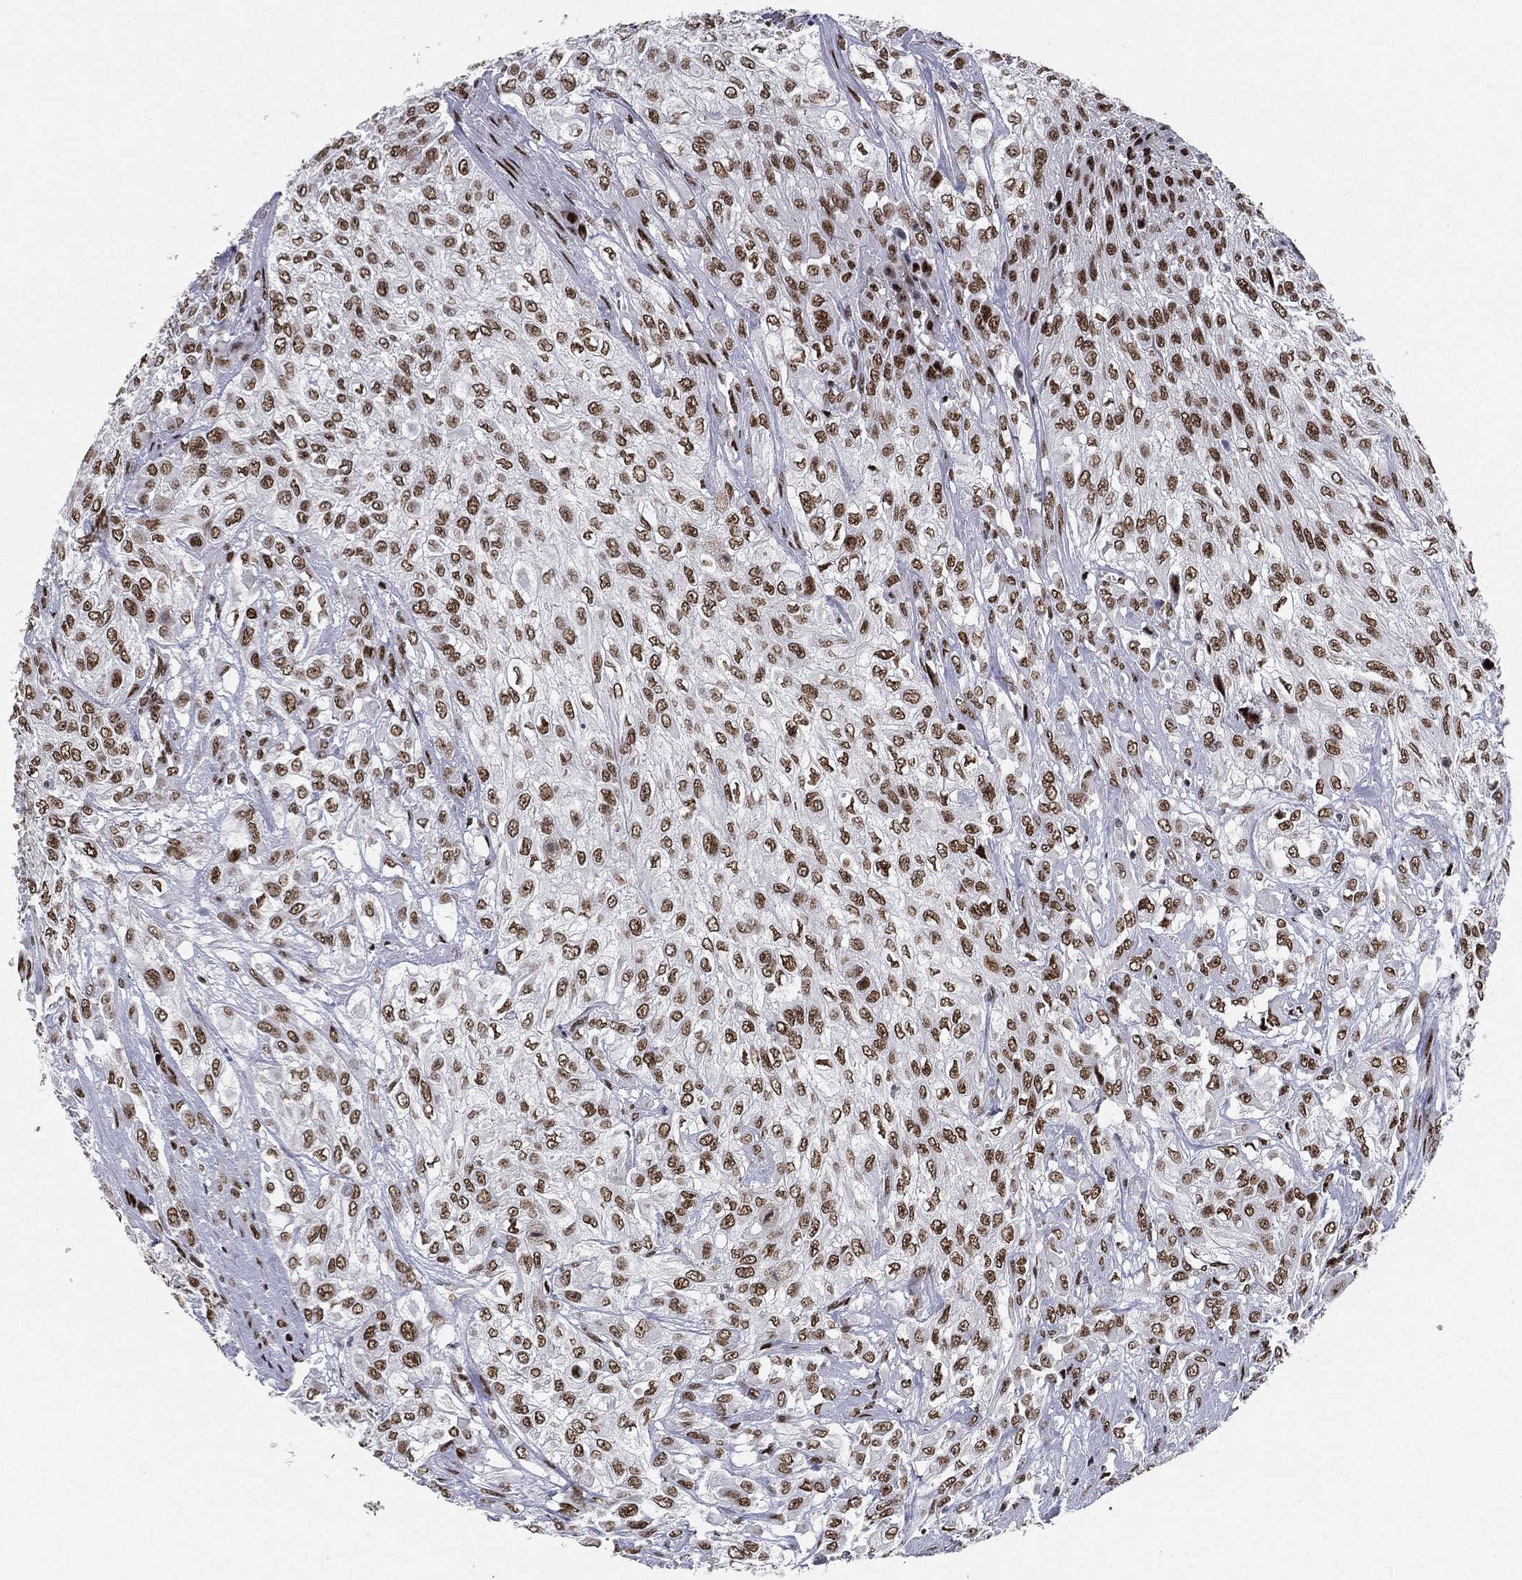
{"staining": {"intensity": "moderate", "quantity": ">75%", "location": "nuclear"}, "tissue": "urothelial cancer", "cell_type": "Tumor cells", "image_type": "cancer", "snomed": [{"axis": "morphology", "description": "Urothelial carcinoma, High grade"}, {"axis": "topography", "description": "Urinary bladder"}], "caption": "Moderate nuclear protein positivity is seen in approximately >75% of tumor cells in high-grade urothelial carcinoma.", "gene": "RTF1", "patient": {"sex": "male", "age": 57}}